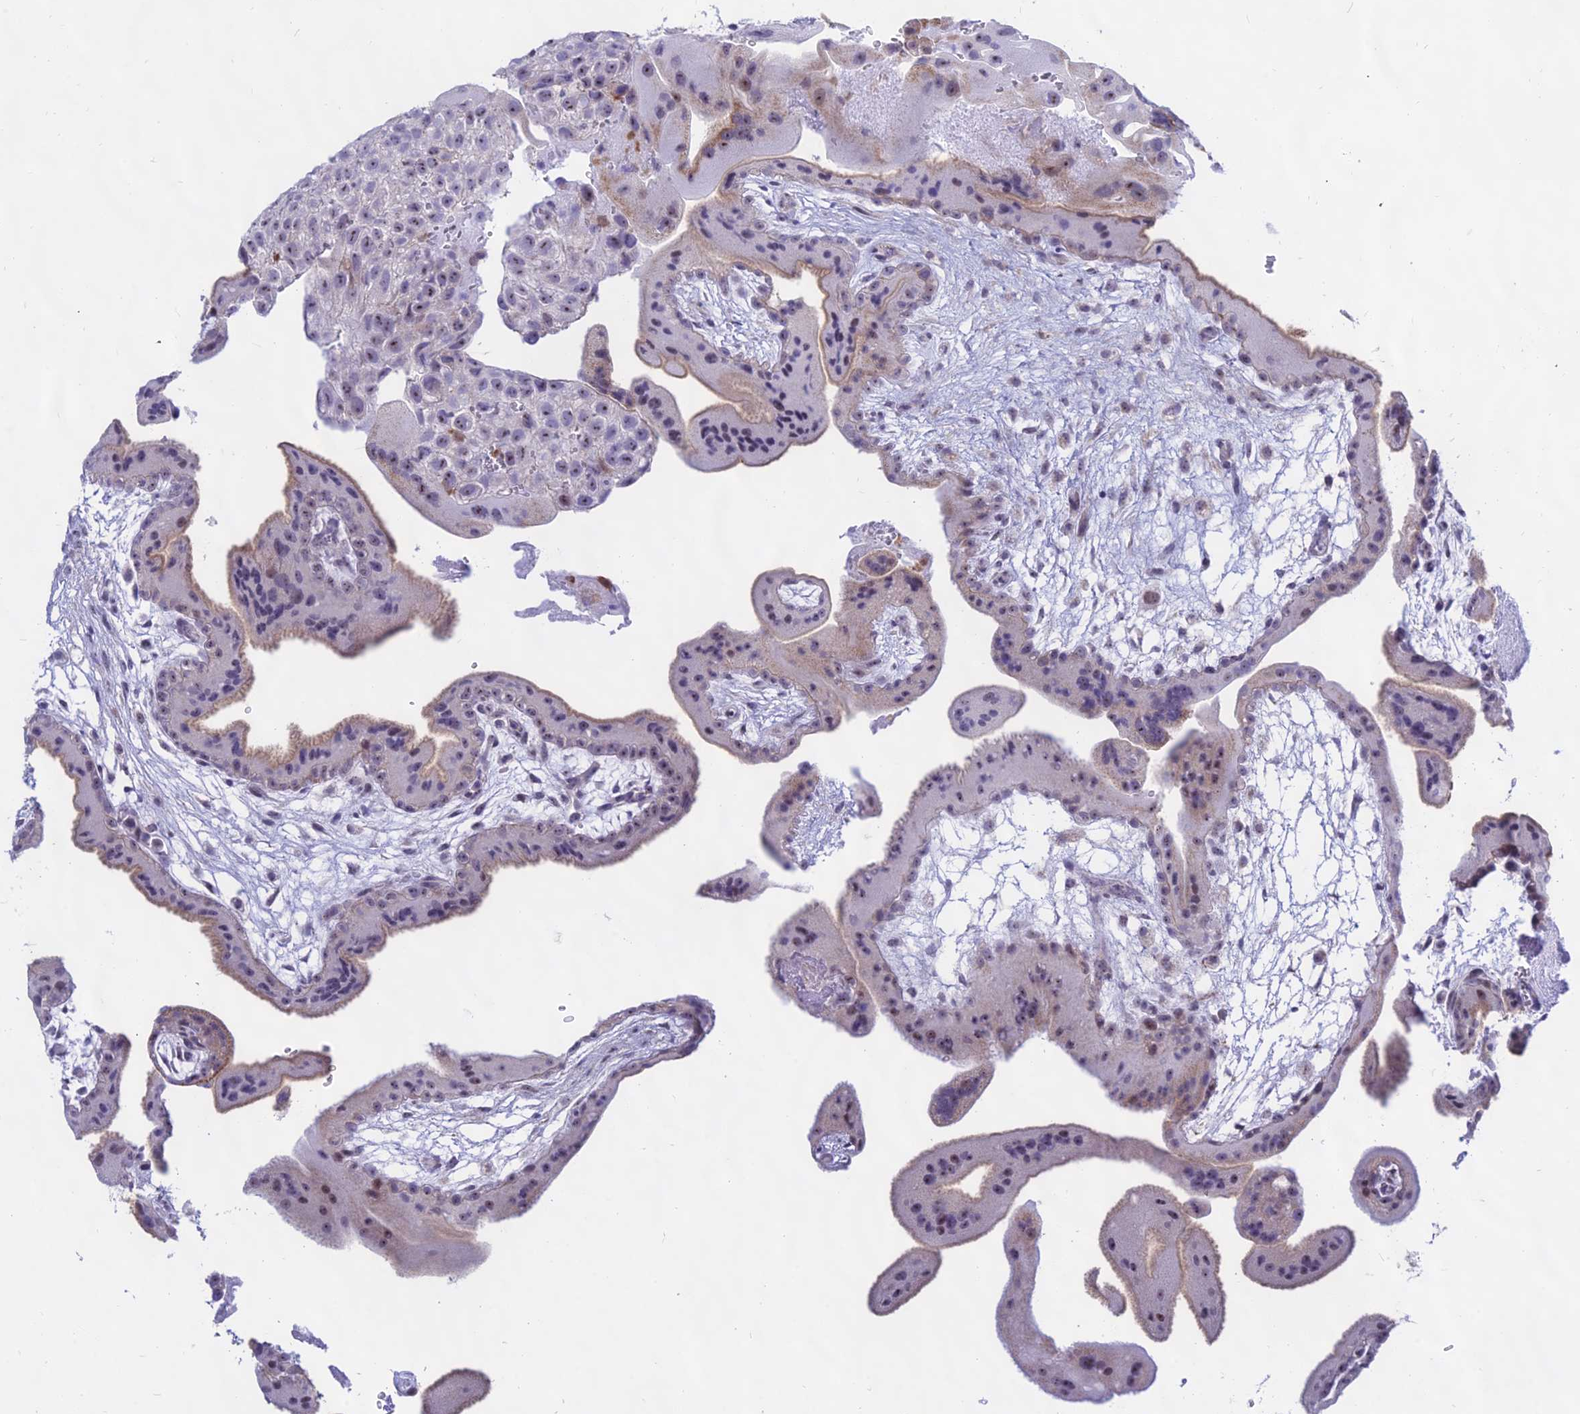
{"staining": {"intensity": "moderate", "quantity": "<25%", "location": "nuclear"}, "tissue": "placenta", "cell_type": "Decidual cells", "image_type": "normal", "snomed": [{"axis": "morphology", "description": "Normal tissue, NOS"}, {"axis": "topography", "description": "Placenta"}], "caption": "Brown immunohistochemical staining in unremarkable human placenta shows moderate nuclear expression in about <25% of decidual cells. Using DAB (brown) and hematoxylin (blue) stains, captured at high magnification using brightfield microscopy.", "gene": "KRR1", "patient": {"sex": "female", "age": 35}}